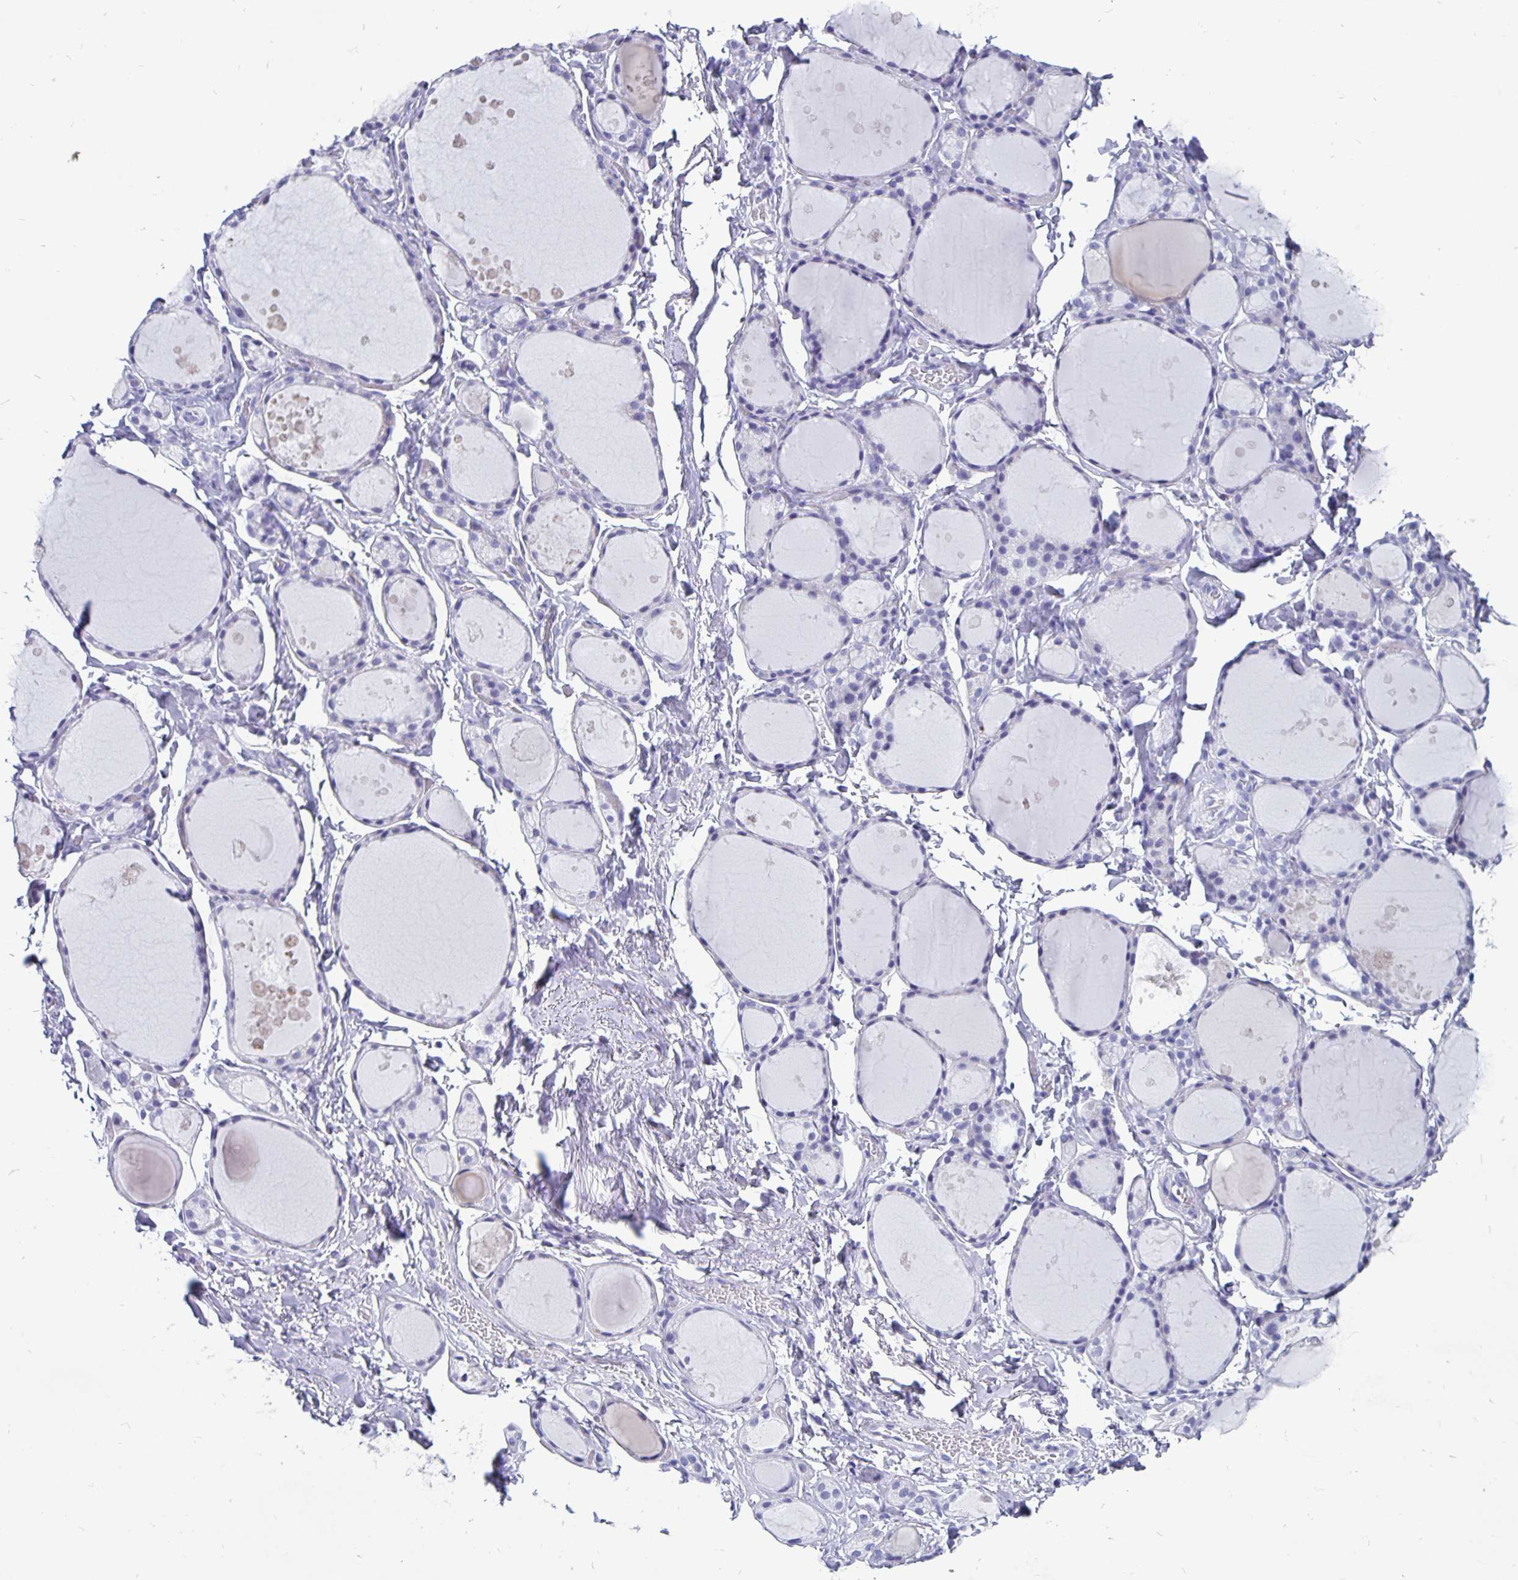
{"staining": {"intensity": "negative", "quantity": "none", "location": "none"}, "tissue": "thyroid gland", "cell_type": "Glandular cells", "image_type": "normal", "snomed": [{"axis": "morphology", "description": "Normal tissue, NOS"}, {"axis": "topography", "description": "Thyroid gland"}], "caption": "There is no significant staining in glandular cells of thyroid gland. The staining is performed using DAB (3,3'-diaminobenzidine) brown chromogen with nuclei counter-stained in using hematoxylin.", "gene": "ODF3B", "patient": {"sex": "male", "age": 68}}